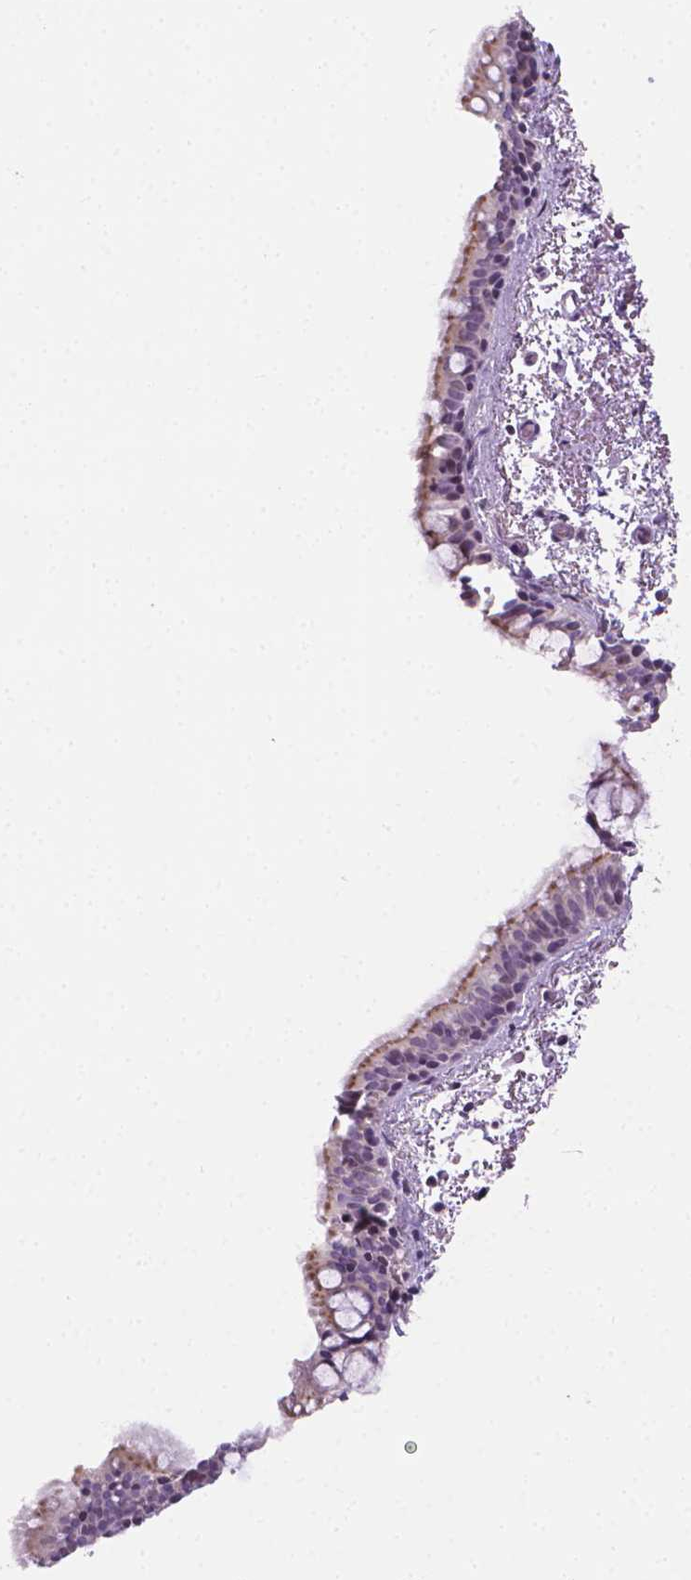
{"staining": {"intensity": "moderate", "quantity": "25%-75%", "location": "cytoplasmic/membranous"}, "tissue": "bronchus", "cell_type": "Respiratory epithelial cells", "image_type": "normal", "snomed": [{"axis": "morphology", "description": "Normal tissue, NOS"}, {"axis": "topography", "description": "Bronchus"}], "caption": "This histopathology image displays normal bronchus stained with IHC to label a protein in brown. The cytoplasmic/membranous of respiratory epithelial cells show moderate positivity for the protein. Nuclei are counter-stained blue.", "gene": "NCAN", "patient": {"sex": "female", "age": 61}}